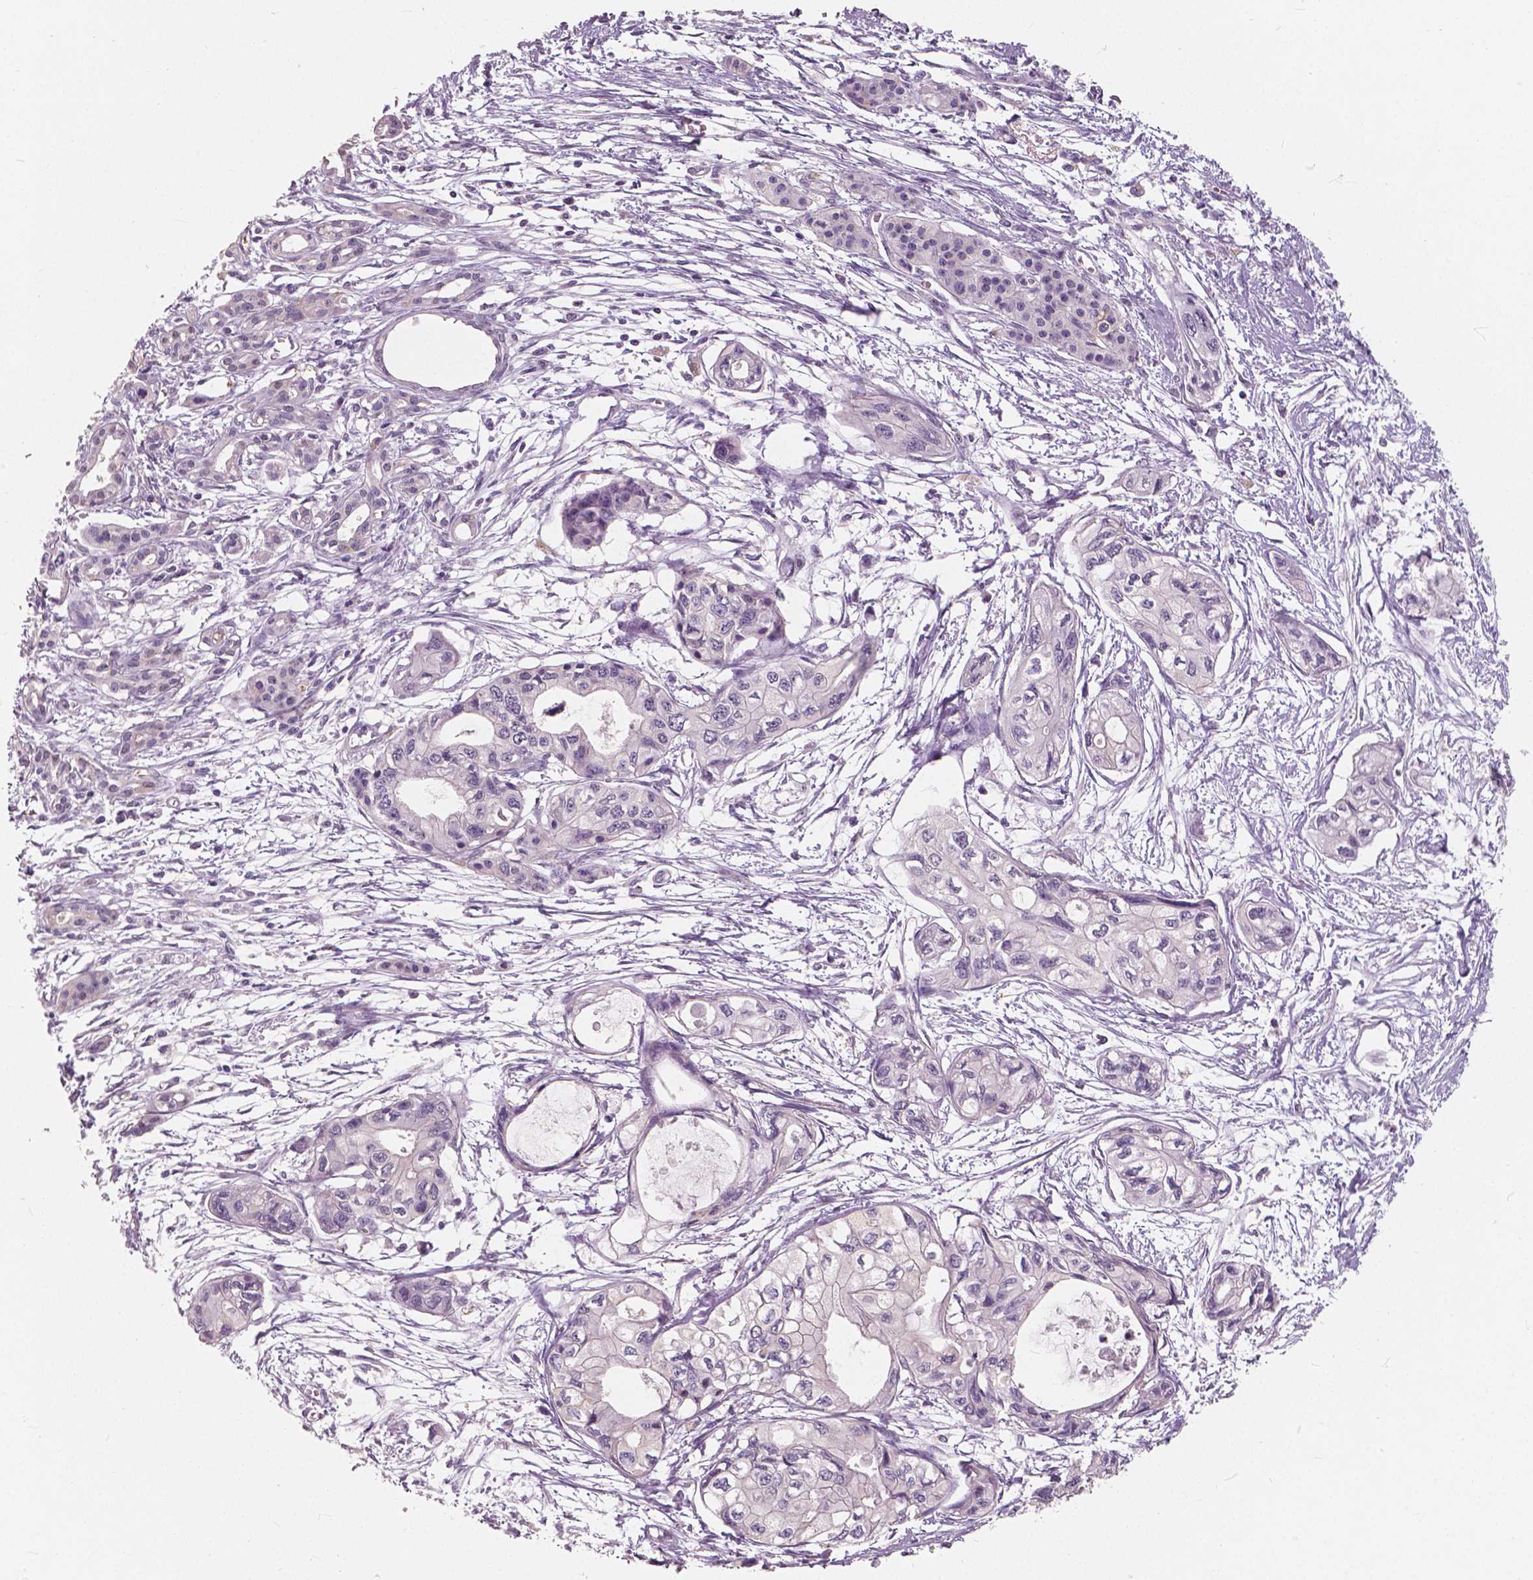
{"staining": {"intensity": "negative", "quantity": "none", "location": "none"}, "tissue": "pancreatic cancer", "cell_type": "Tumor cells", "image_type": "cancer", "snomed": [{"axis": "morphology", "description": "Adenocarcinoma, NOS"}, {"axis": "topography", "description": "Pancreas"}], "caption": "A photomicrograph of pancreatic adenocarcinoma stained for a protein exhibits no brown staining in tumor cells.", "gene": "SAT2", "patient": {"sex": "female", "age": 76}}